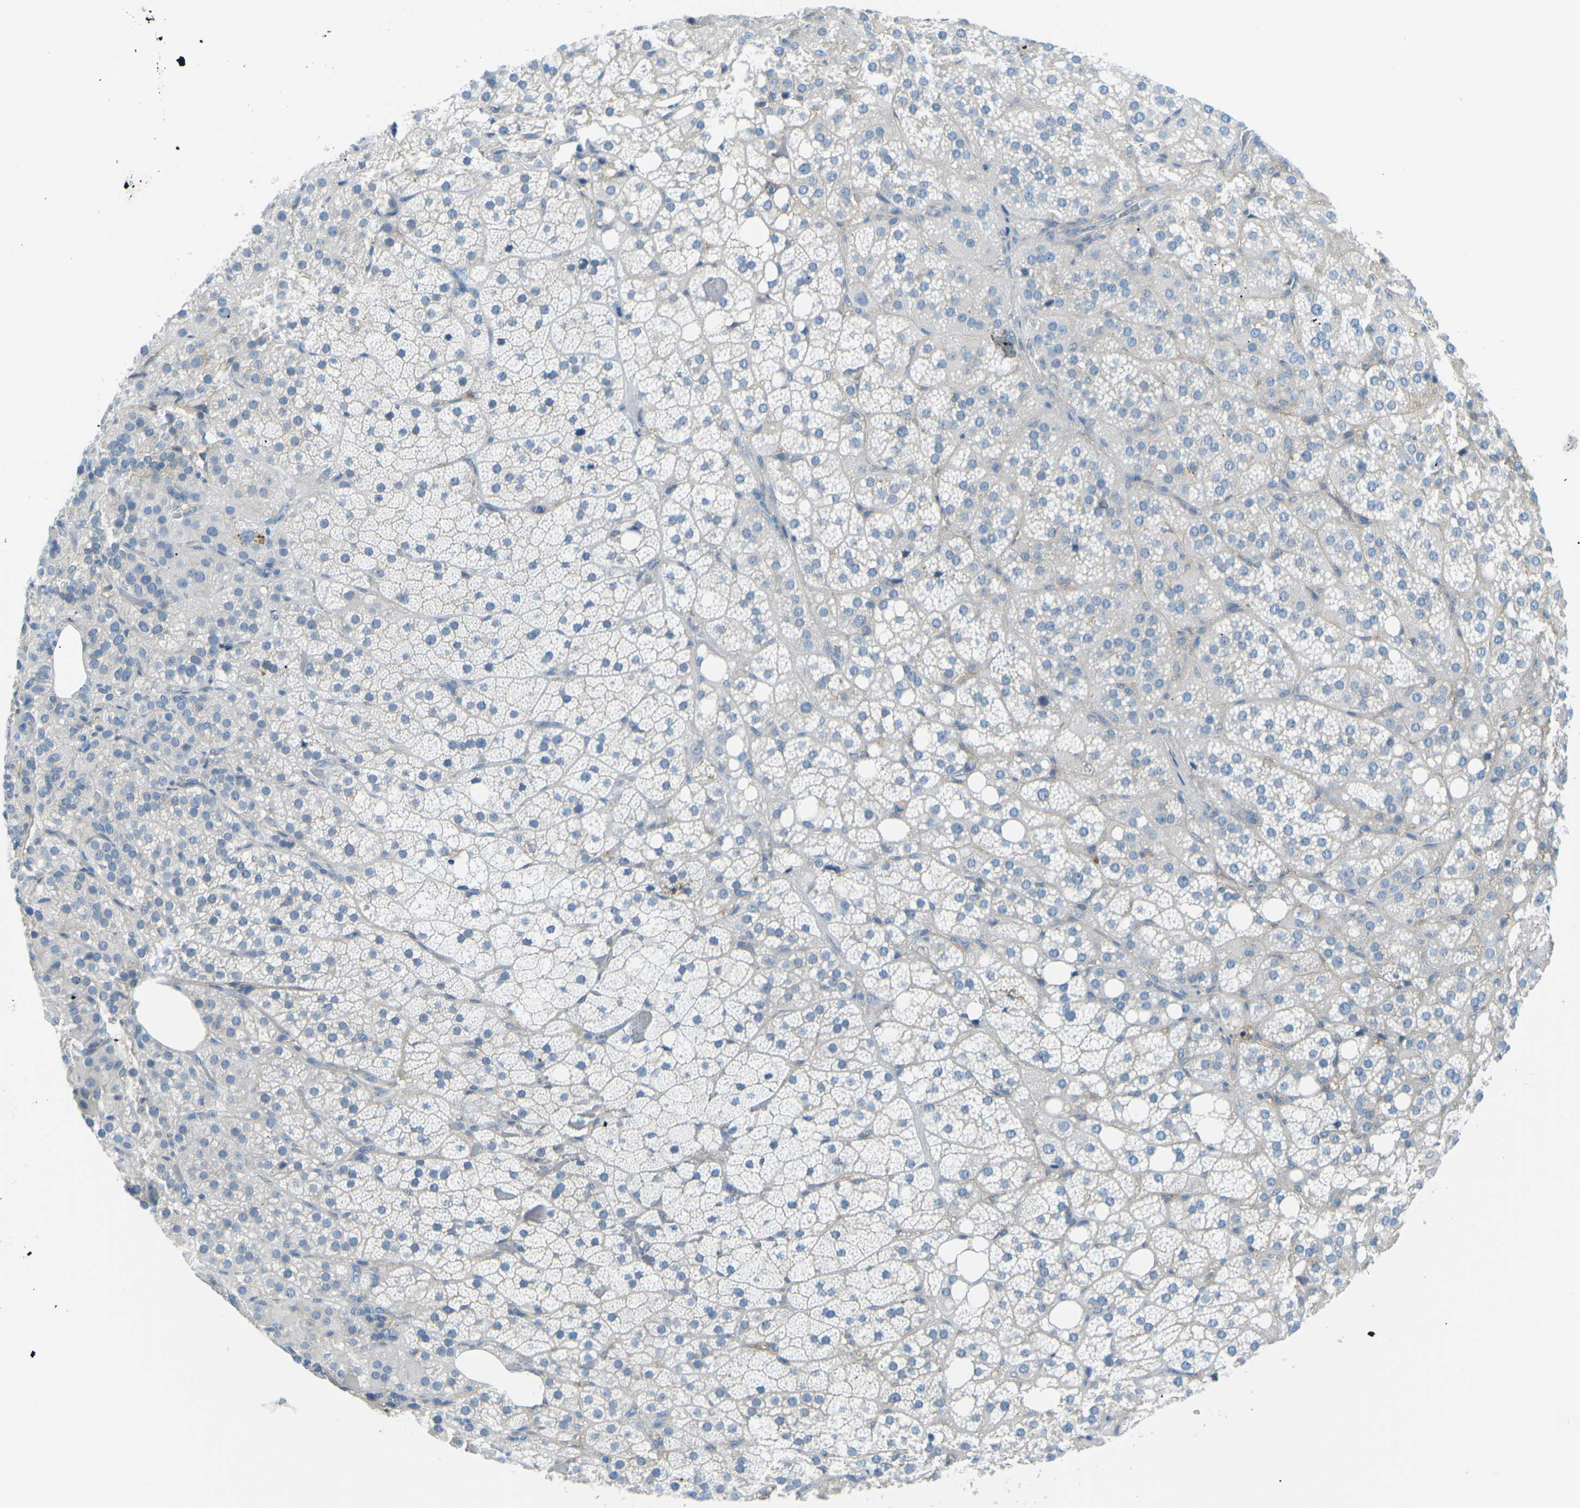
{"staining": {"intensity": "negative", "quantity": "none", "location": "none"}, "tissue": "adrenal gland", "cell_type": "Glandular cells", "image_type": "normal", "snomed": [{"axis": "morphology", "description": "Normal tissue, NOS"}, {"axis": "topography", "description": "Adrenal gland"}], "caption": "This is an immunohistochemistry (IHC) image of normal adrenal gland. There is no staining in glandular cells.", "gene": "CD47", "patient": {"sex": "female", "age": 59}}